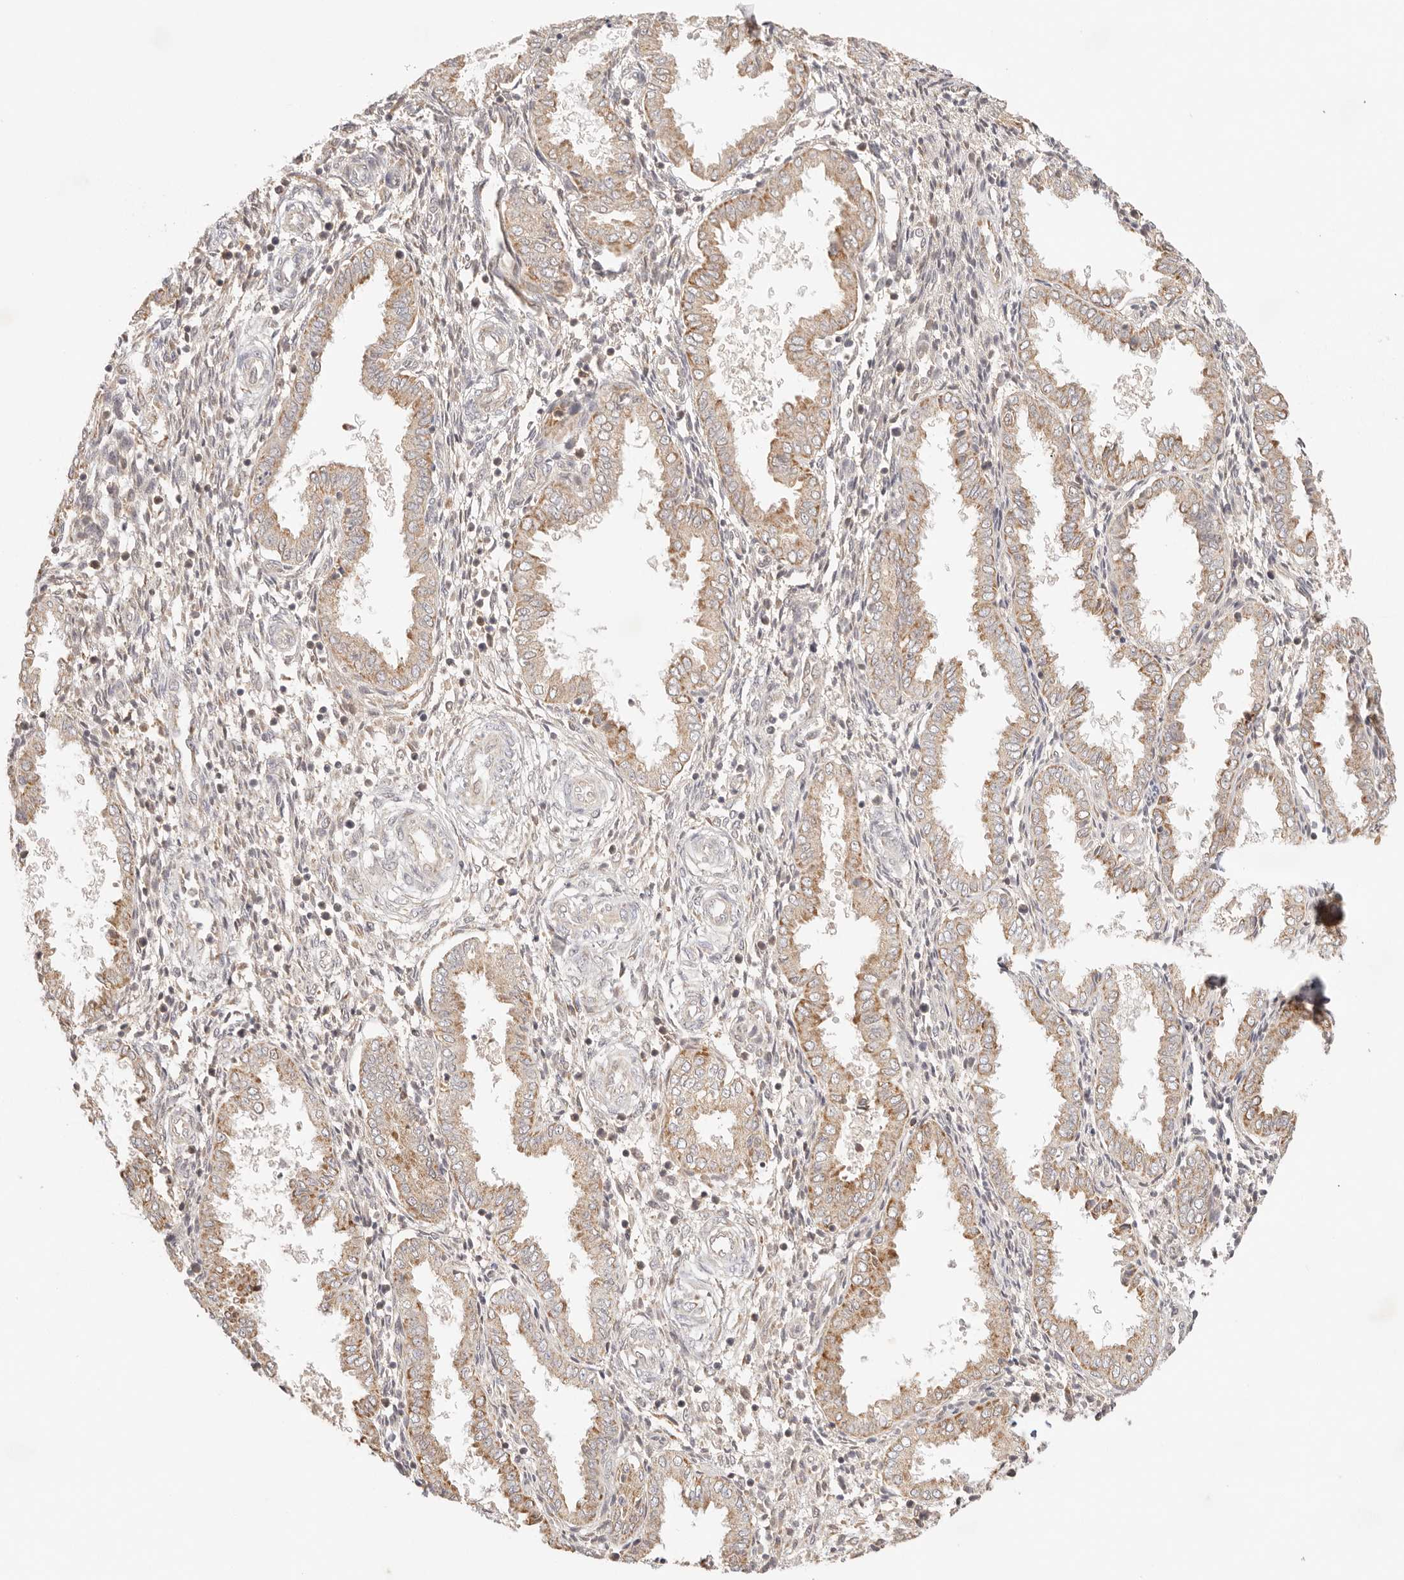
{"staining": {"intensity": "weak", "quantity": "<25%", "location": "cytoplasmic/membranous"}, "tissue": "endometrium", "cell_type": "Cells in endometrial stroma", "image_type": "normal", "snomed": [{"axis": "morphology", "description": "Normal tissue, NOS"}, {"axis": "topography", "description": "Endometrium"}], "caption": "Human endometrium stained for a protein using immunohistochemistry reveals no expression in cells in endometrial stroma.", "gene": "COA6", "patient": {"sex": "female", "age": 33}}